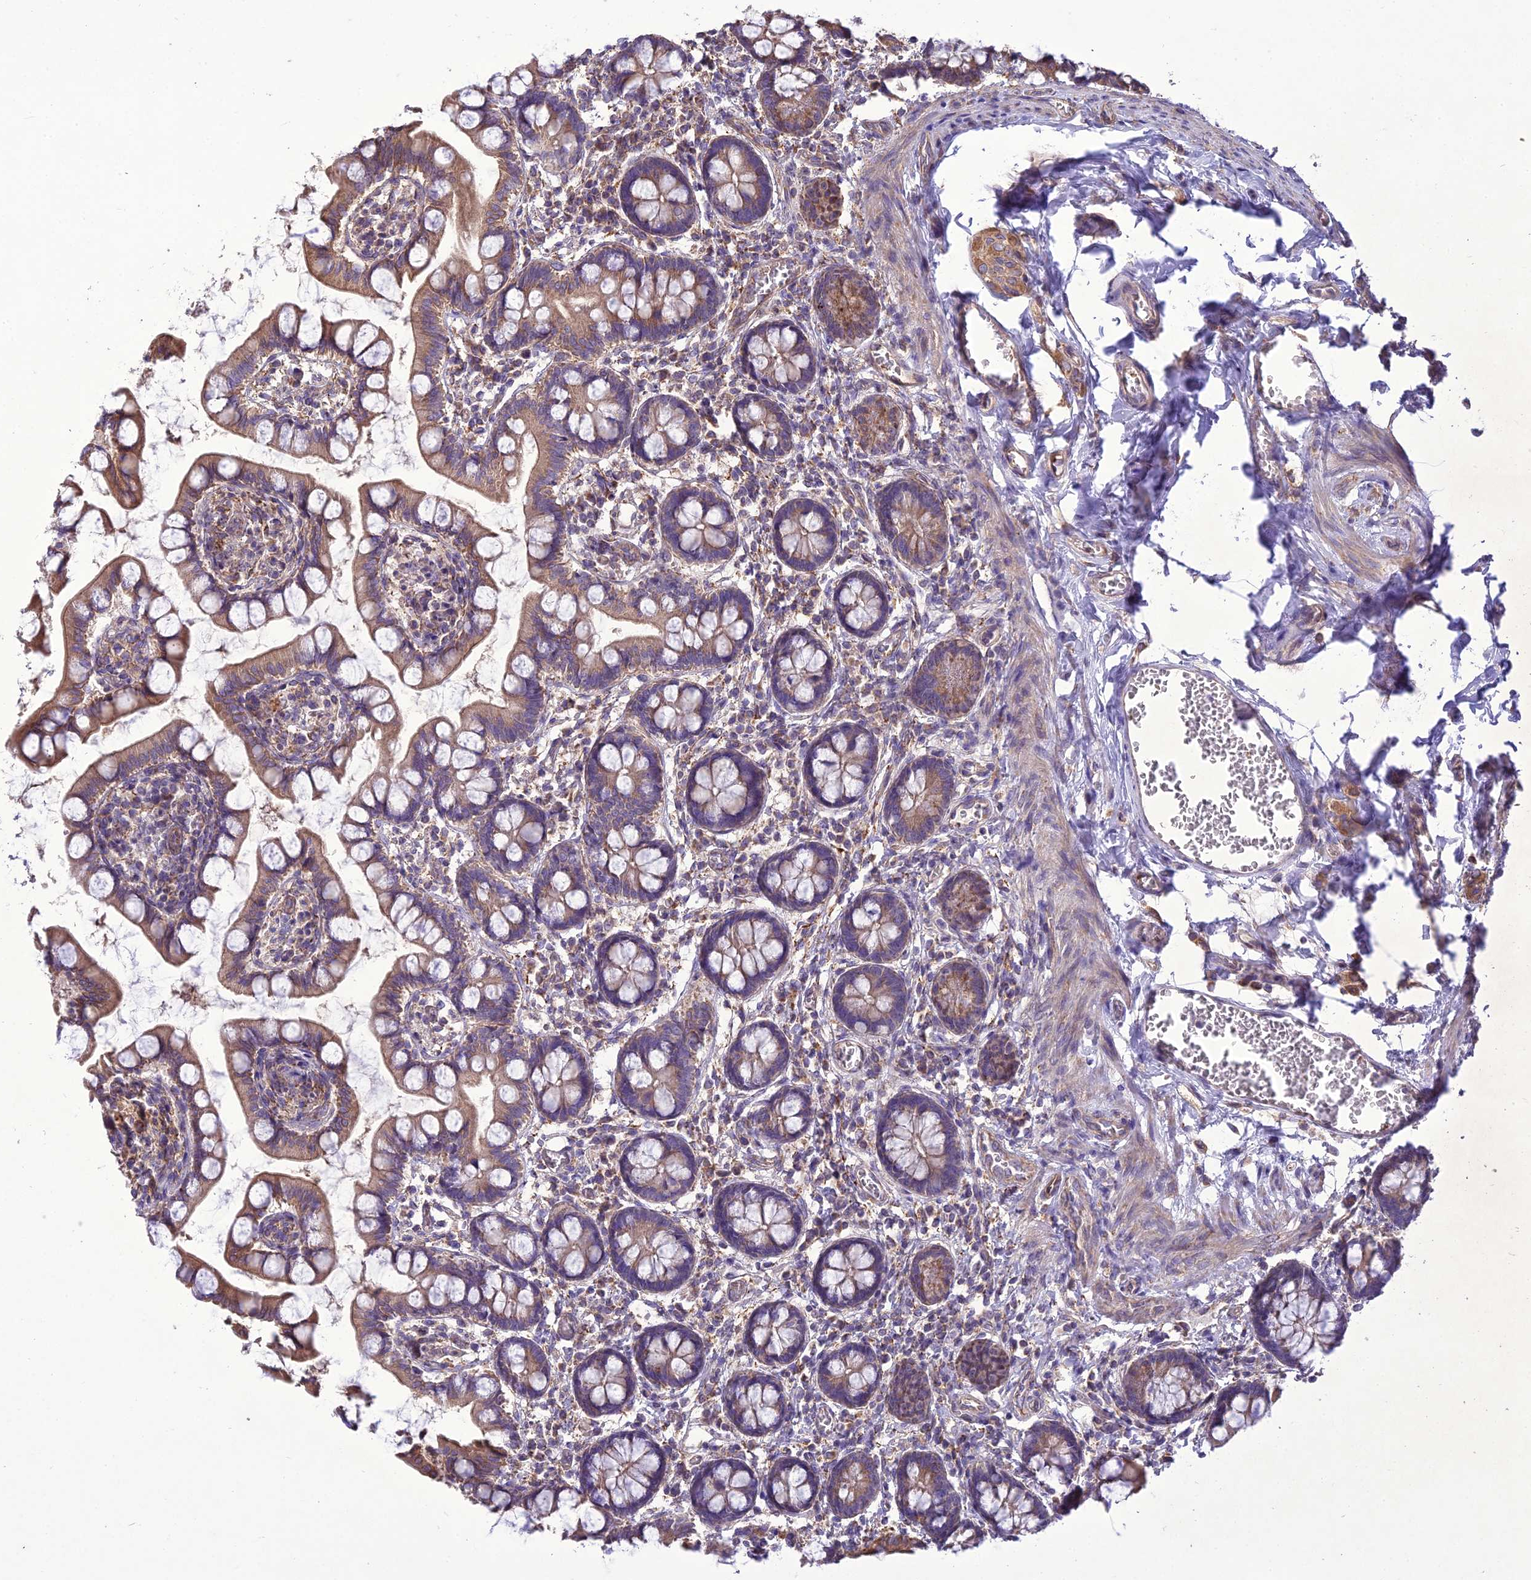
{"staining": {"intensity": "moderate", "quantity": ">75%", "location": "cytoplasmic/membranous"}, "tissue": "small intestine", "cell_type": "Glandular cells", "image_type": "normal", "snomed": [{"axis": "morphology", "description": "Normal tissue, NOS"}, {"axis": "topography", "description": "Small intestine"}], "caption": "The histopathology image demonstrates staining of normal small intestine, revealing moderate cytoplasmic/membranous protein staining (brown color) within glandular cells. (brown staining indicates protein expression, while blue staining denotes nuclei).", "gene": "ENSG00000260272", "patient": {"sex": "male", "age": 52}}